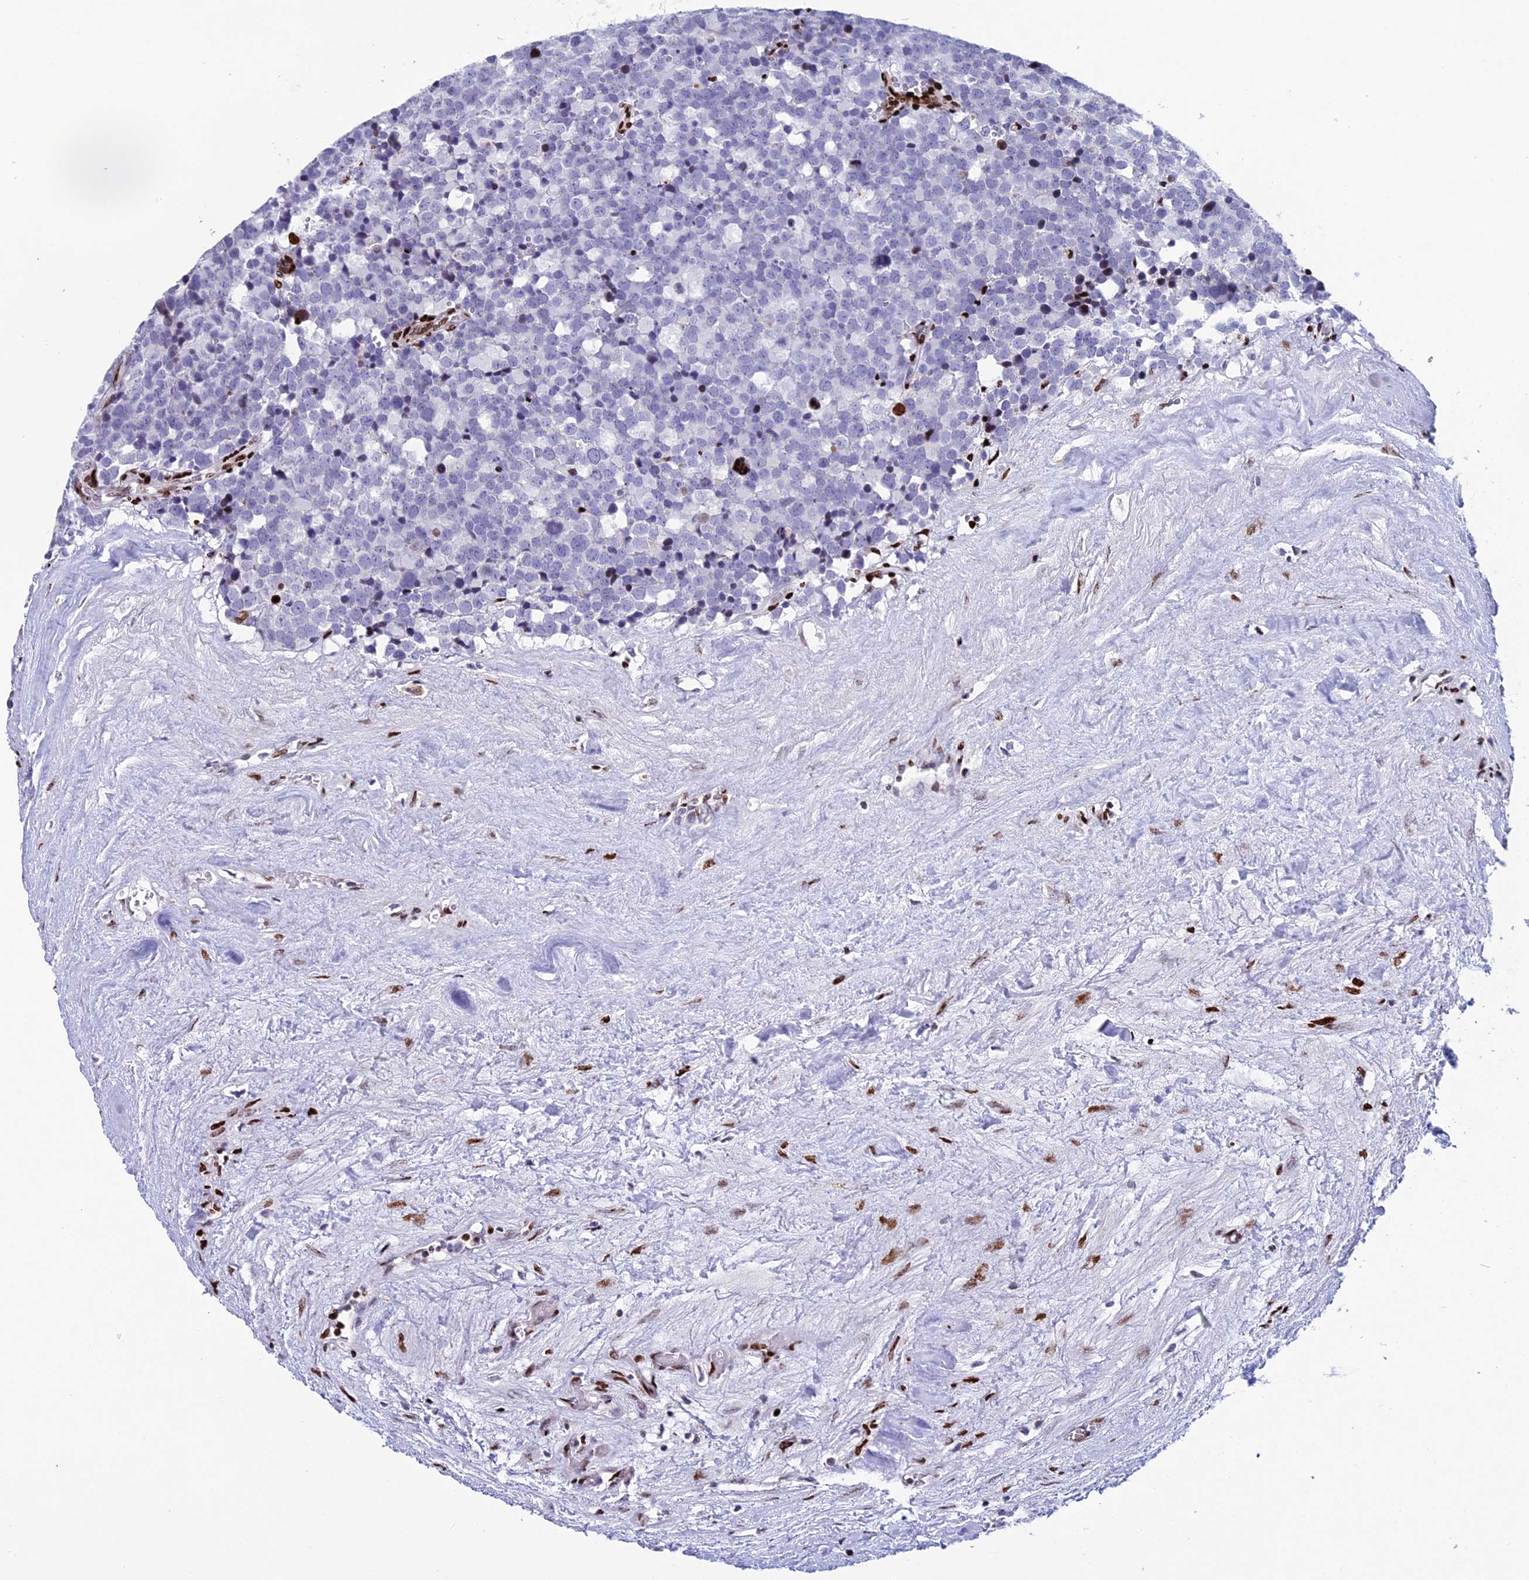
{"staining": {"intensity": "negative", "quantity": "none", "location": "none"}, "tissue": "testis cancer", "cell_type": "Tumor cells", "image_type": "cancer", "snomed": [{"axis": "morphology", "description": "Seminoma, NOS"}, {"axis": "topography", "description": "Testis"}], "caption": "Seminoma (testis) was stained to show a protein in brown. There is no significant expression in tumor cells.", "gene": "BTBD3", "patient": {"sex": "male", "age": 71}}